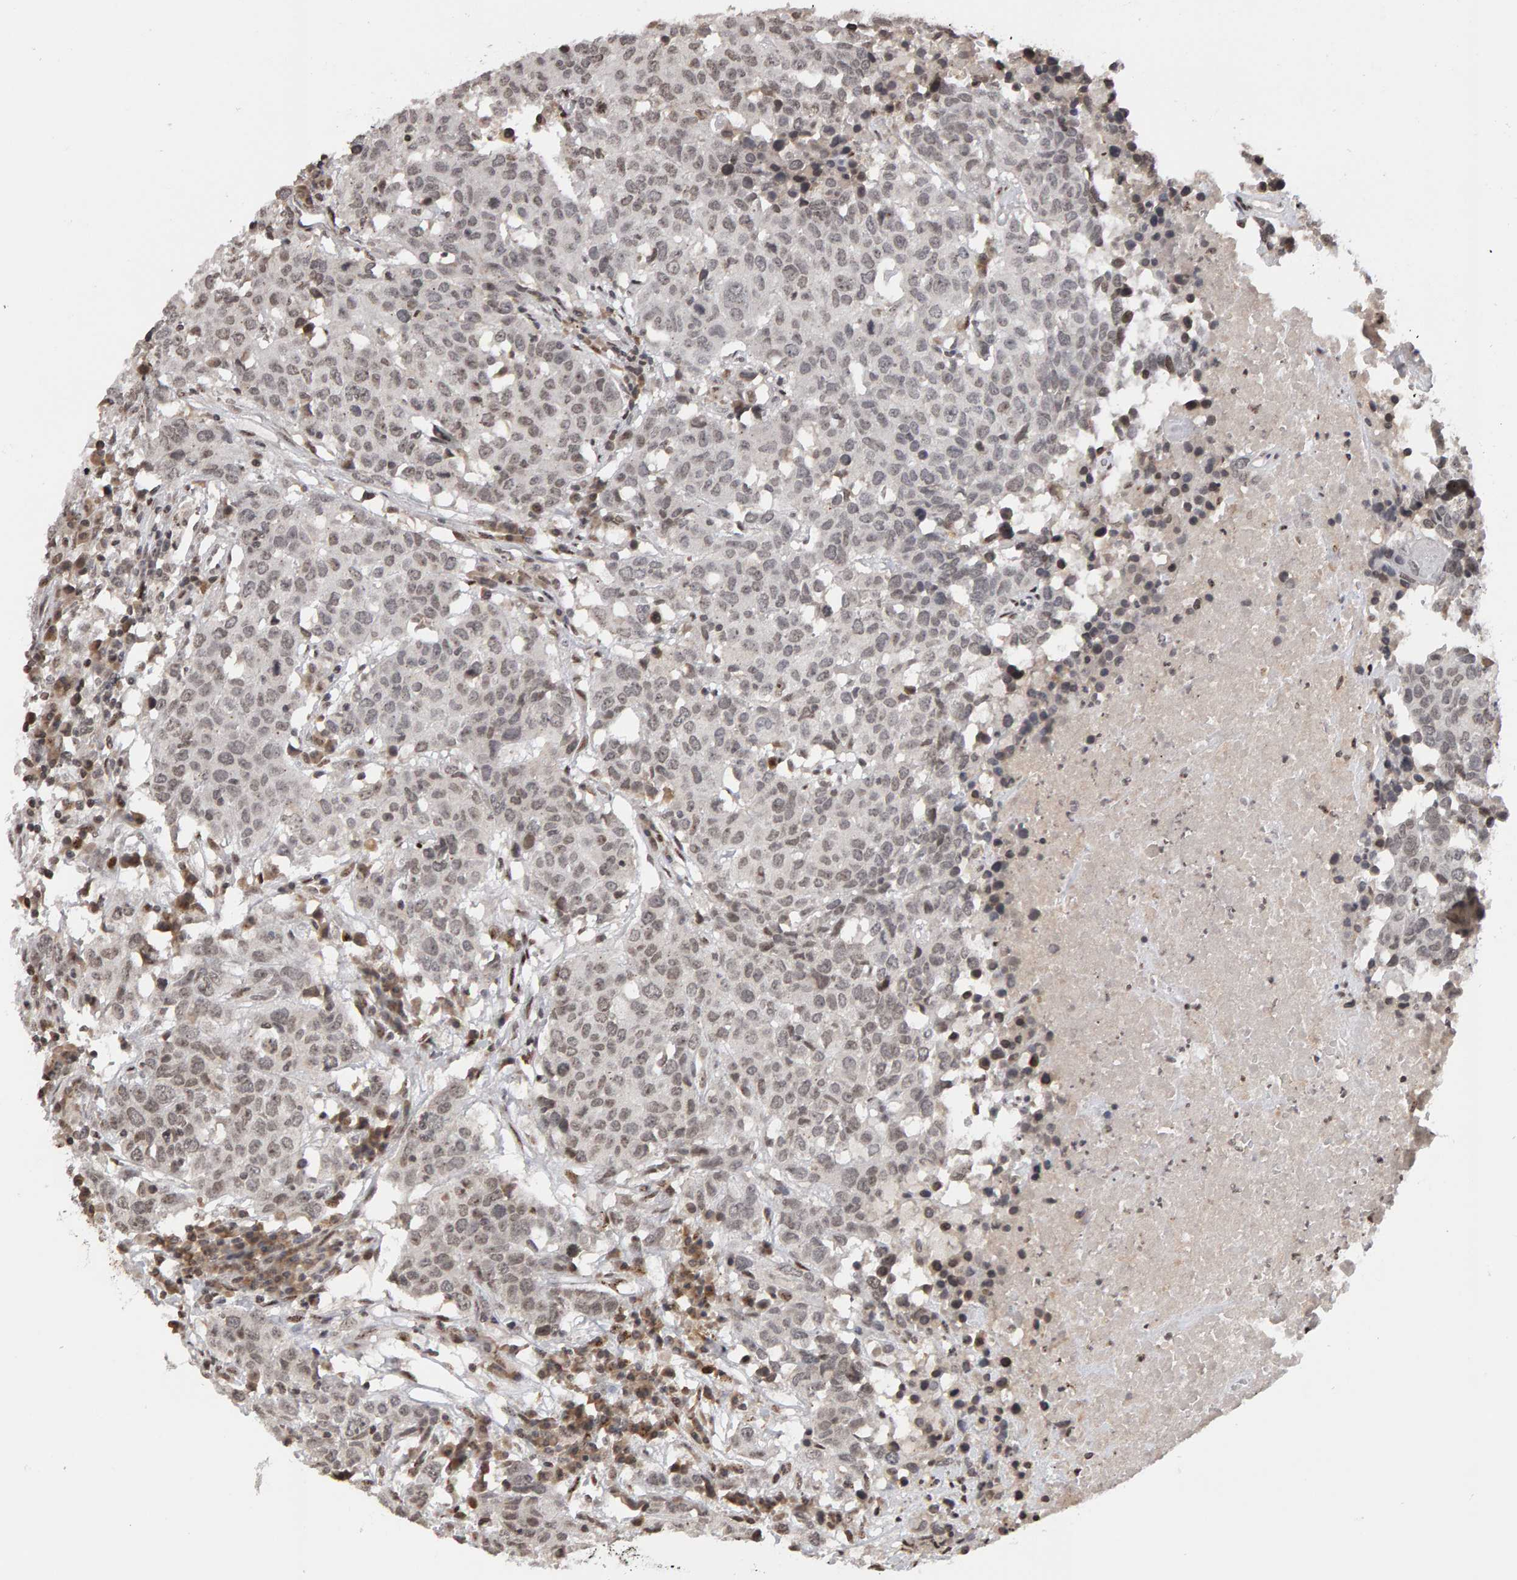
{"staining": {"intensity": "weak", "quantity": "<25%", "location": "nuclear"}, "tissue": "head and neck cancer", "cell_type": "Tumor cells", "image_type": "cancer", "snomed": [{"axis": "morphology", "description": "Squamous cell carcinoma, NOS"}, {"axis": "topography", "description": "Head-Neck"}], "caption": "A micrograph of human squamous cell carcinoma (head and neck) is negative for staining in tumor cells. Nuclei are stained in blue.", "gene": "TRAM1", "patient": {"sex": "male", "age": 66}}